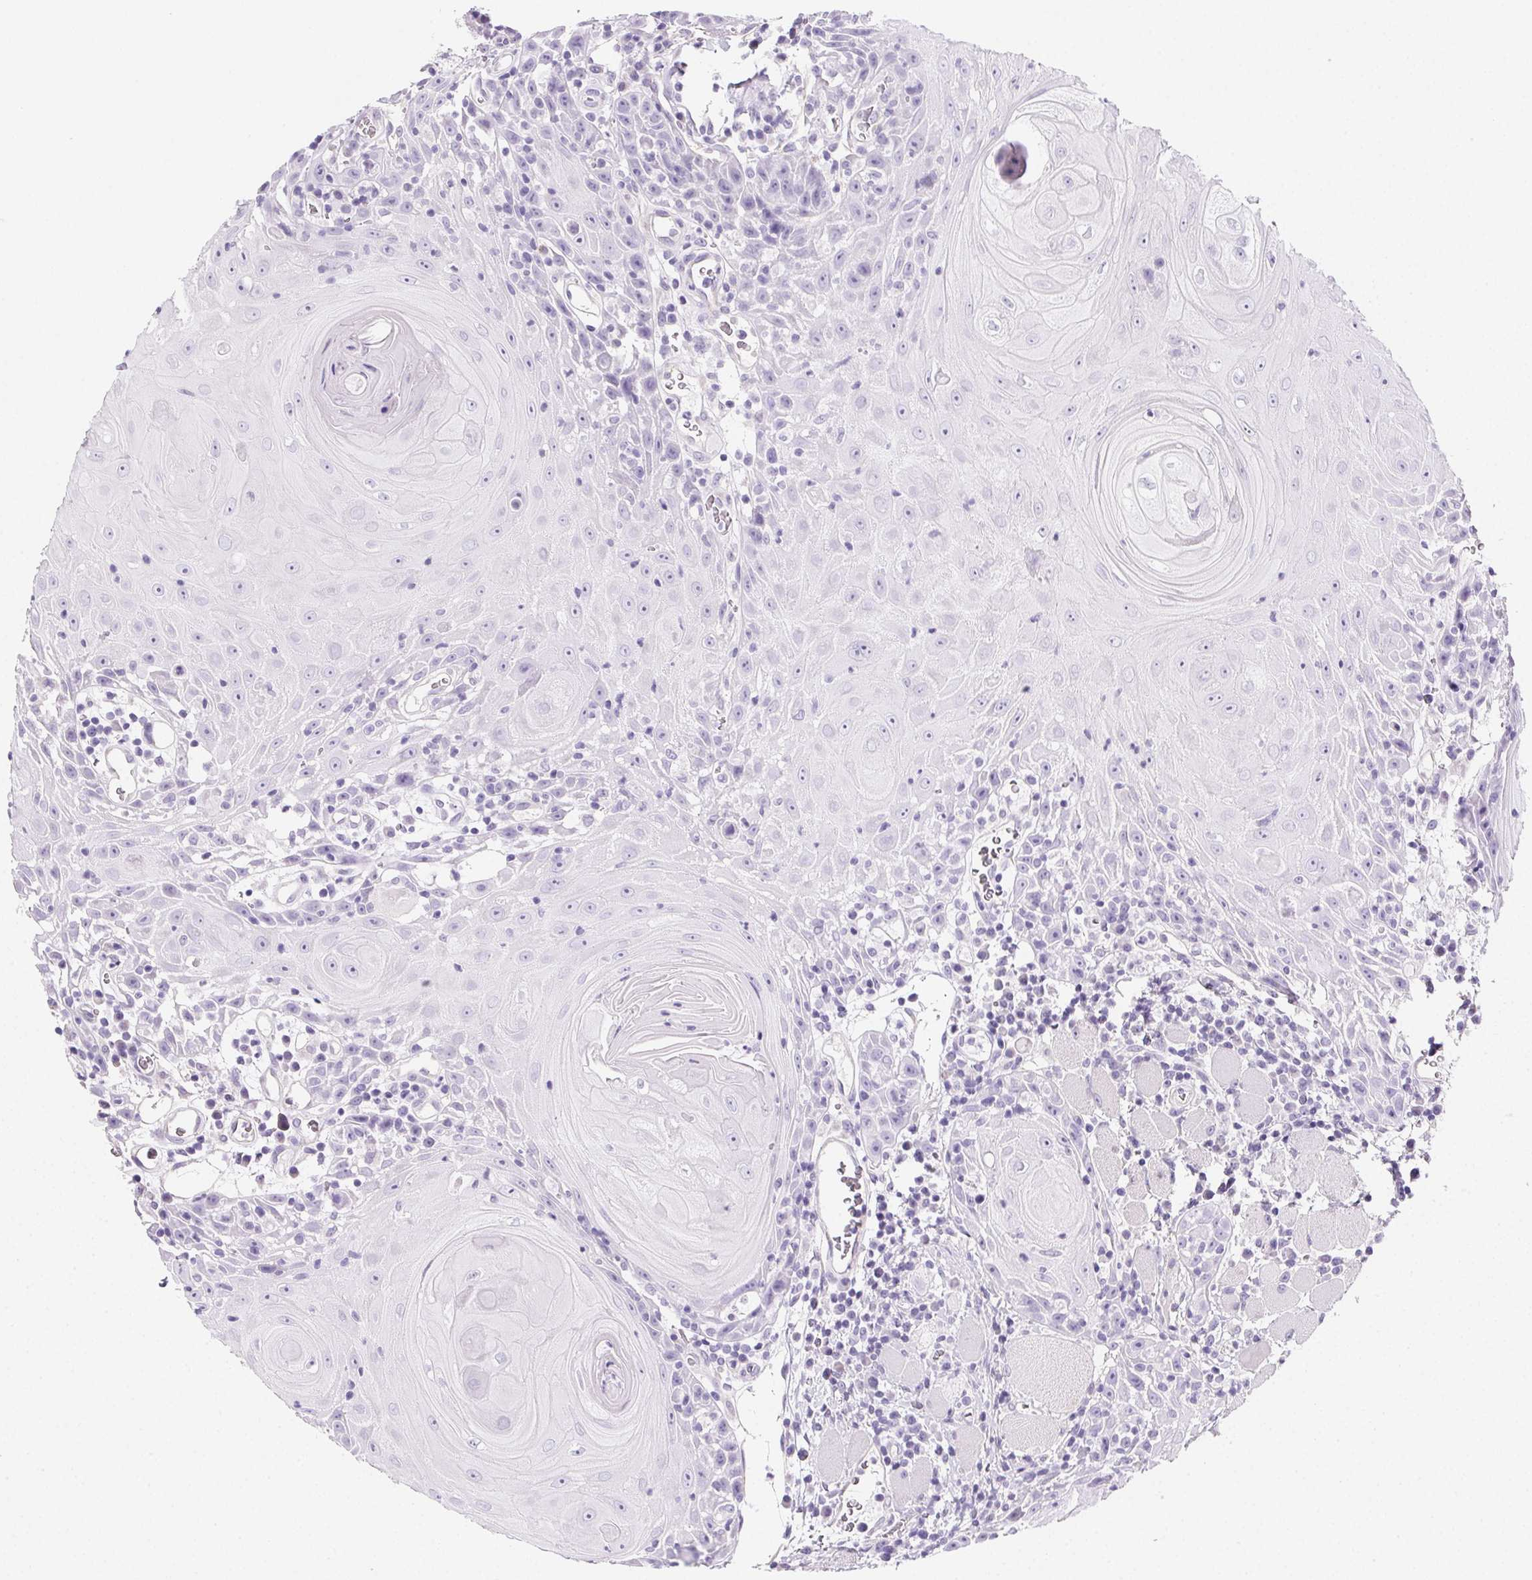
{"staining": {"intensity": "negative", "quantity": "none", "location": "none"}, "tissue": "head and neck cancer", "cell_type": "Tumor cells", "image_type": "cancer", "snomed": [{"axis": "morphology", "description": "Squamous cell carcinoma, NOS"}, {"axis": "topography", "description": "Head-Neck"}], "caption": "Tumor cells show no significant expression in head and neck squamous cell carcinoma.", "gene": "PRSS3", "patient": {"sex": "male", "age": 52}}